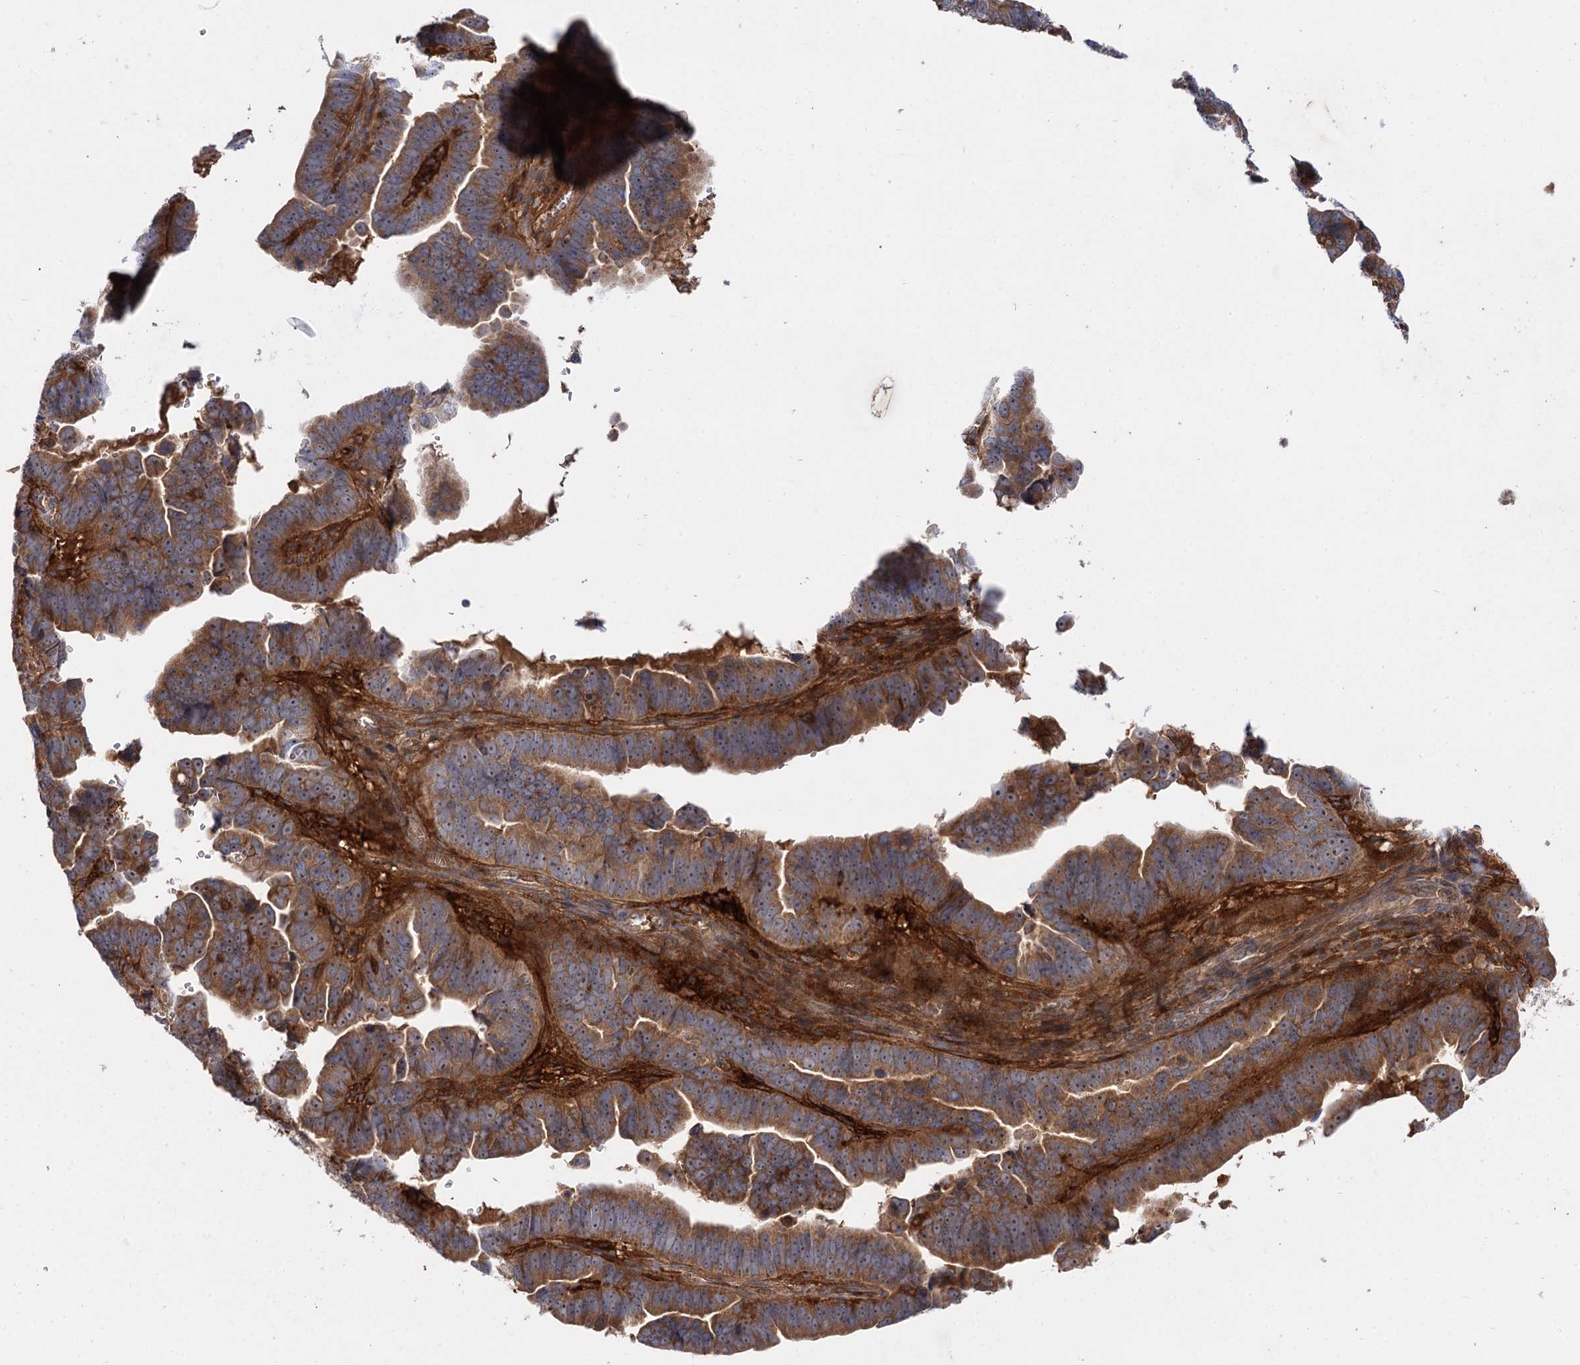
{"staining": {"intensity": "moderate", "quantity": ">75%", "location": "cytoplasmic/membranous"}, "tissue": "endometrial cancer", "cell_type": "Tumor cells", "image_type": "cancer", "snomed": [{"axis": "morphology", "description": "Adenocarcinoma, NOS"}, {"axis": "topography", "description": "Endometrium"}], "caption": "A photomicrograph showing moderate cytoplasmic/membranous staining in about >75% of tumor cells in endometrial adenocarcinoma, as visualized by brown immunohistochemical staining.", "gene": "PATL1", "patient": {"sex": "female", "age": 75}}